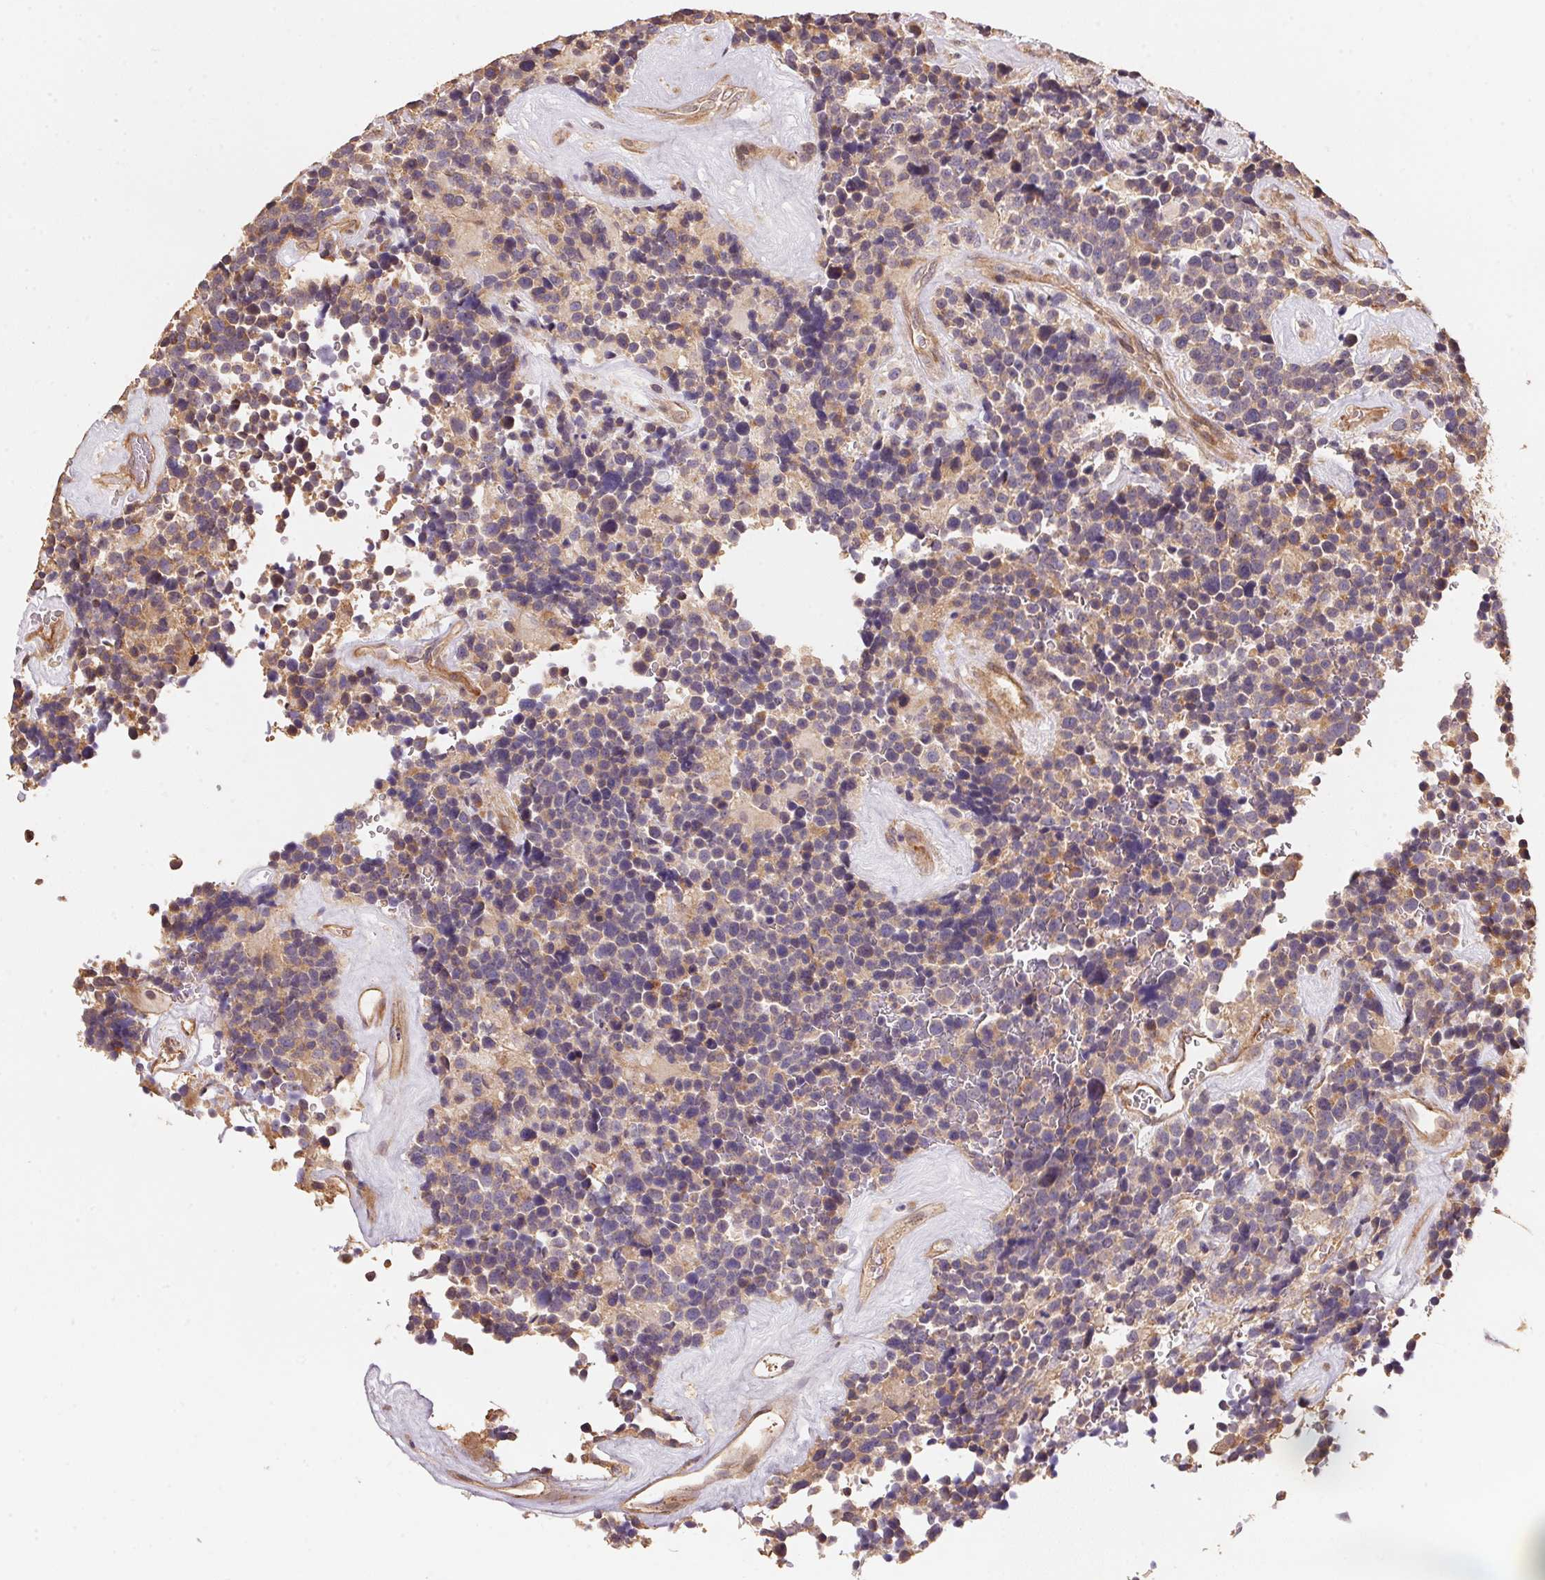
{"staining": {"intensity": "weak", "quantity": "<25%", "location": "cytoplasmic/membranous"}, "tissue": "glioma", "cell_type": "Tumor cells", "image_type": "cancer", "snomed": [{"axis": "morphology", "description": "Glioma, malignant, High grade"}, {"axis": "topography", "description": "Brain"}], "caption": "An immunohistochemistry (IHC) image of glioma is shown. There is no staining in tumor cells of glioma. (DAB immunohistochemistry (IHC), high magnification).", "gene": "TMEM222", "patient": {"sex": "male", "age": 33}}